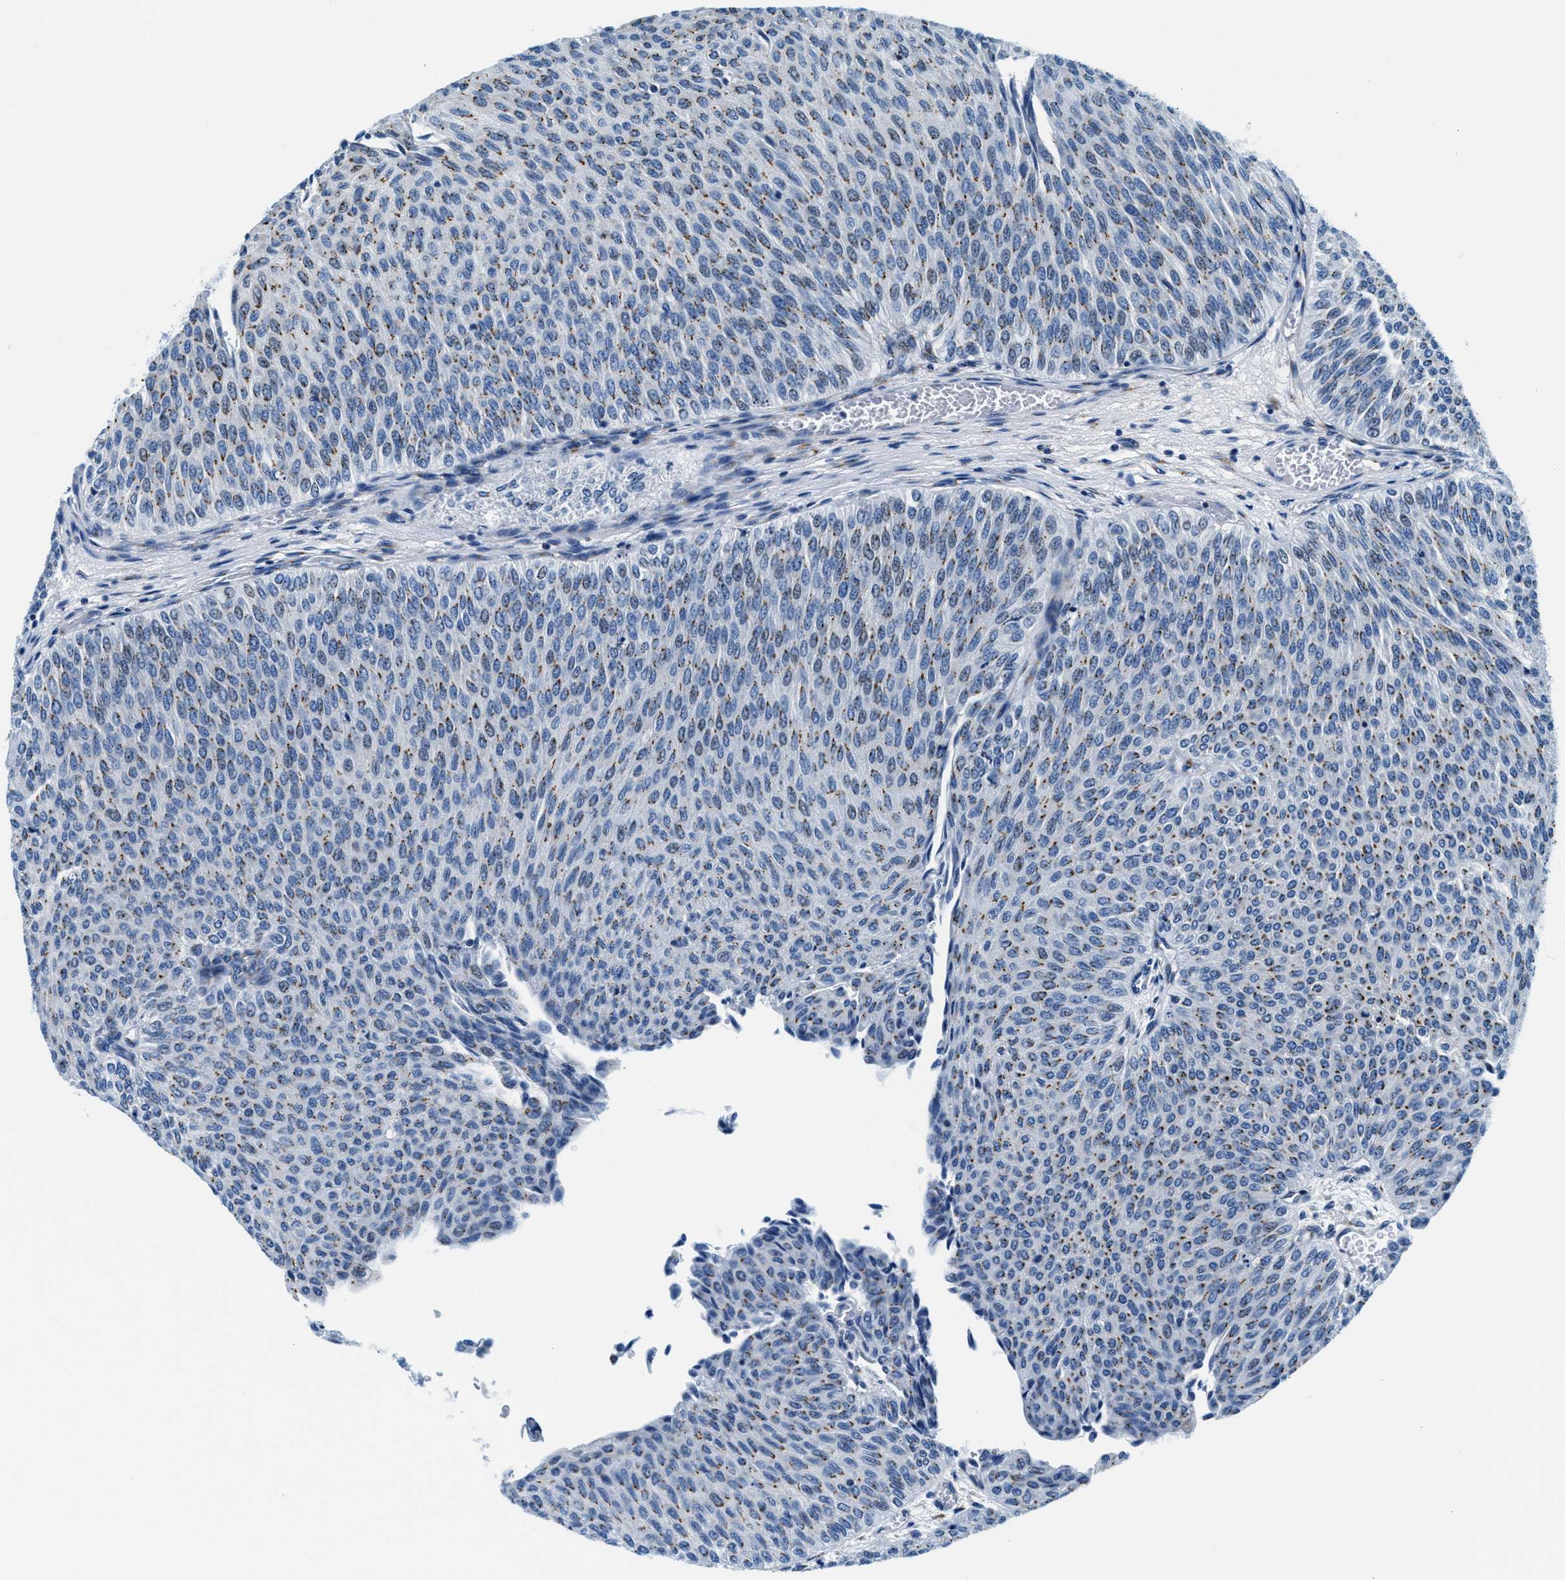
{"staining": {"intensity": "weak", "quantity": "25%-75%", "location": "cytoplasmic/membranous"}, "tissue": "urothelial cancer", "cell_type": "Tumor cells", "image_type": "cancer", "snomed": [{"axis": "morphology", "description": "Urothelial carcinoma, Low grade"}, {"axis": "topography", "description": "Urinary bladder"}], "caption": "About 25%-75% of tumor cells in human low-grade urothelial carcinoma exhibit weak cytoplasmic/membranous protein expression as visualized by brown immunohistochemical staining.", "gene": "VPS53", "patient": {"sex": "male", "age": 78}}